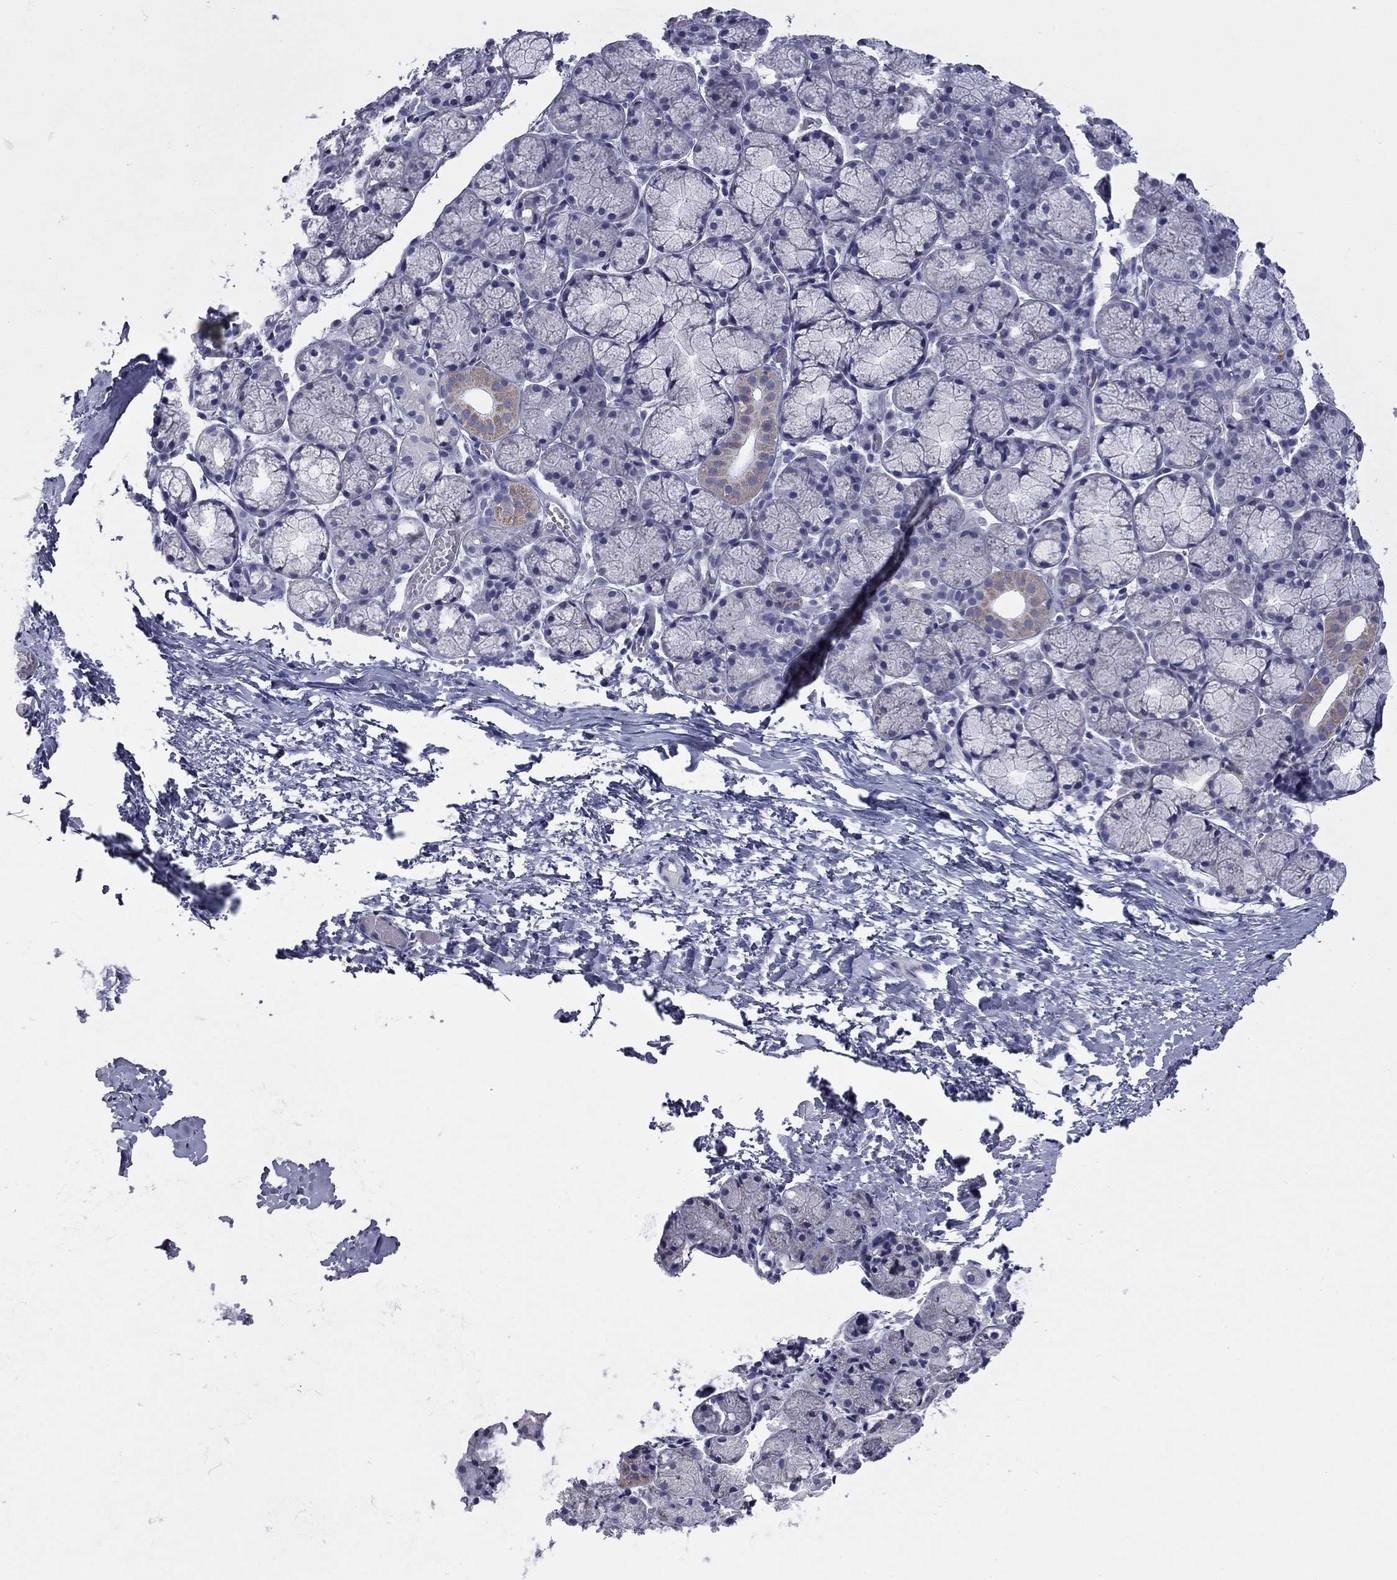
{"staining": {"intensity": "negative", "quantity": "none", "location": "none"}, "tissue": "salivary gland", "cell_type": "Glandular cells", "image_type": "normal", "snomed": [{"axis": "morphology", "description": "Normal tissue, NOS"}, {"axis": "topography", "description": "Salivary gland"}], "caption": "Immunohistochemical staining of unremarkable human salivary gland reveals no significant expression in glandular cells. The staining was performed using DAB (3,3'-diaminobenzidine) to visualize the protein expression in brown, while the nuclei were stained in blue with hematoxylin (Magnification: 20x).", "gene": "ZP2", "patient": {"sex": "female", "age": 24}}